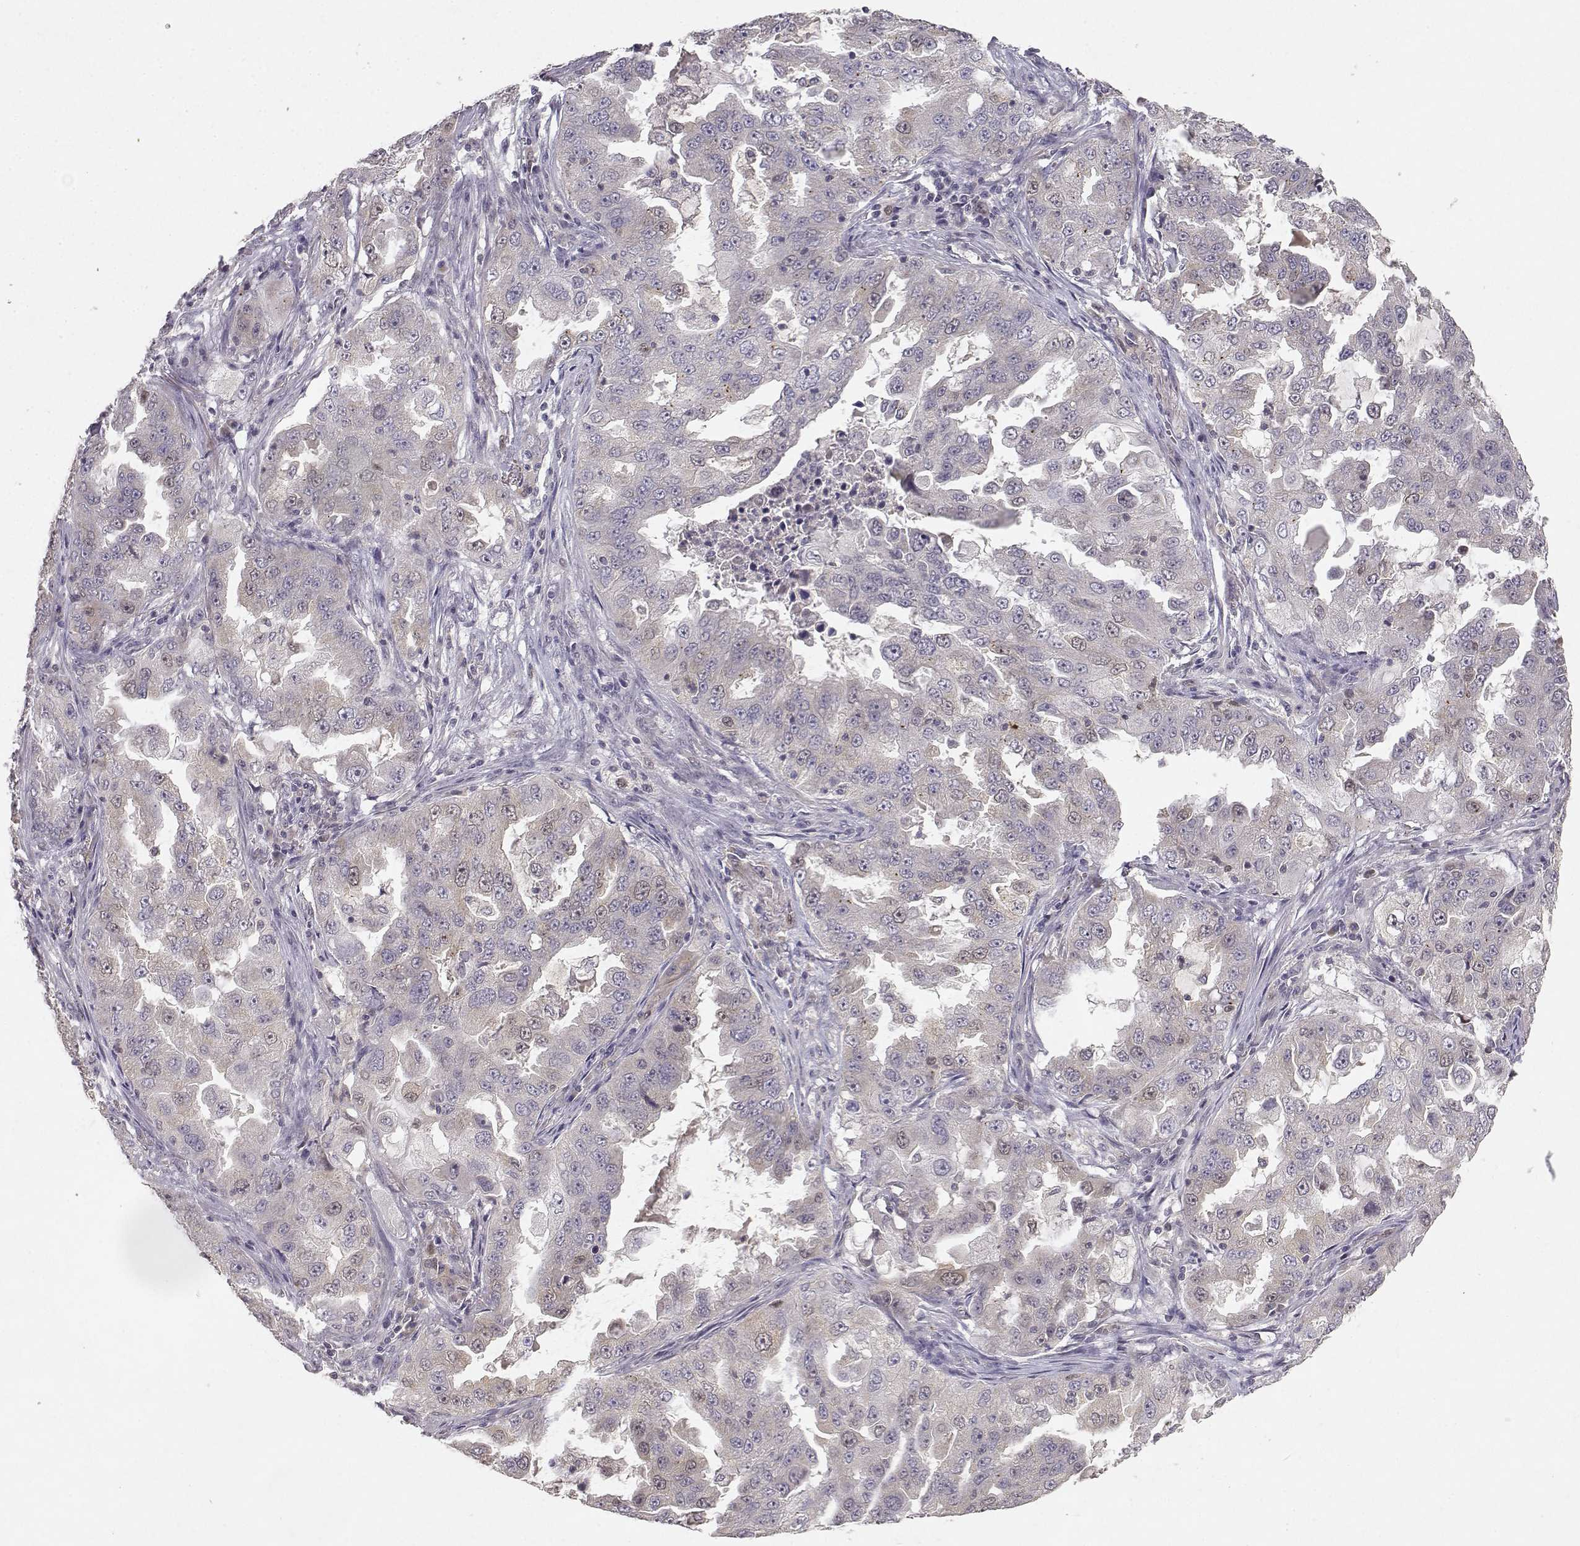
{"staining": {"intensity": "negative", "quantity": "none", "location": "none"}, "tissue": "lung cancer", "cell_type": "Tumor cells", "image_type": "cancer", "snomed": [{"axis": "morphology", "description": "Adenocarcinoma, NOS"}, {"axis": "topography", "description": "Lung"}], "caption": "Human adenocarcinoma (lung) stained for a protein using IHC demonstrates no staining in tumor cells.", "gene": "RAD51", "patient": {"sex": "female", "age": 61}}